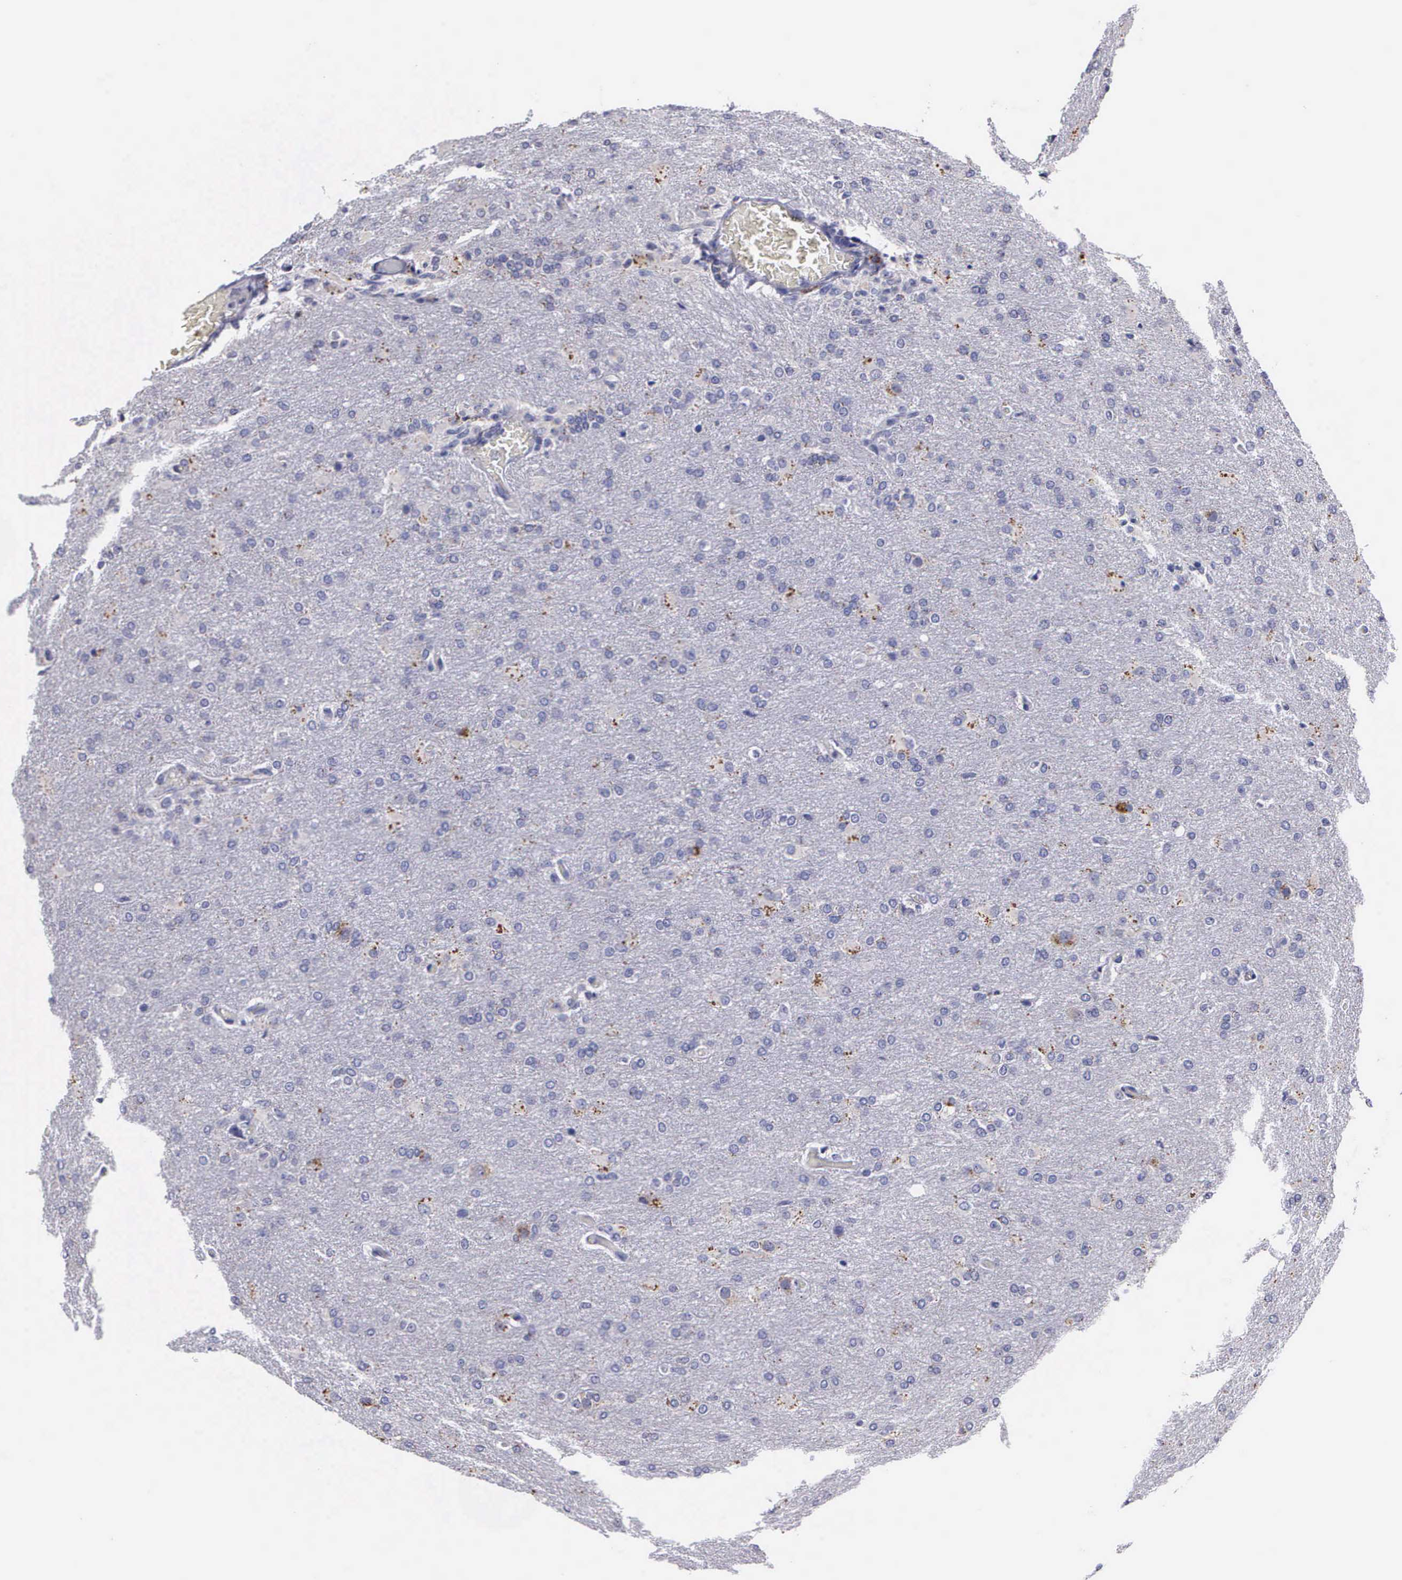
{"staining": {"intensity": "negative", "quantity": "none", "location": "none"}, "tissue": "glioma", "cell_type": "Tumor cells", "image_type": "cancer", "snomed": [{"axis": "morphology", "description": "Glioma, malignant, High grade"}, {"axis": "topography", "description": "Brain"}], "caption": "High power microscopy image of an immunohistochemistry histopathology image of glioma, revealing no significant expression in tumor cells. Nuclei are stained in blue.", "gene": "CRELD2", "patient": {"sex": "male", "age": 68}}